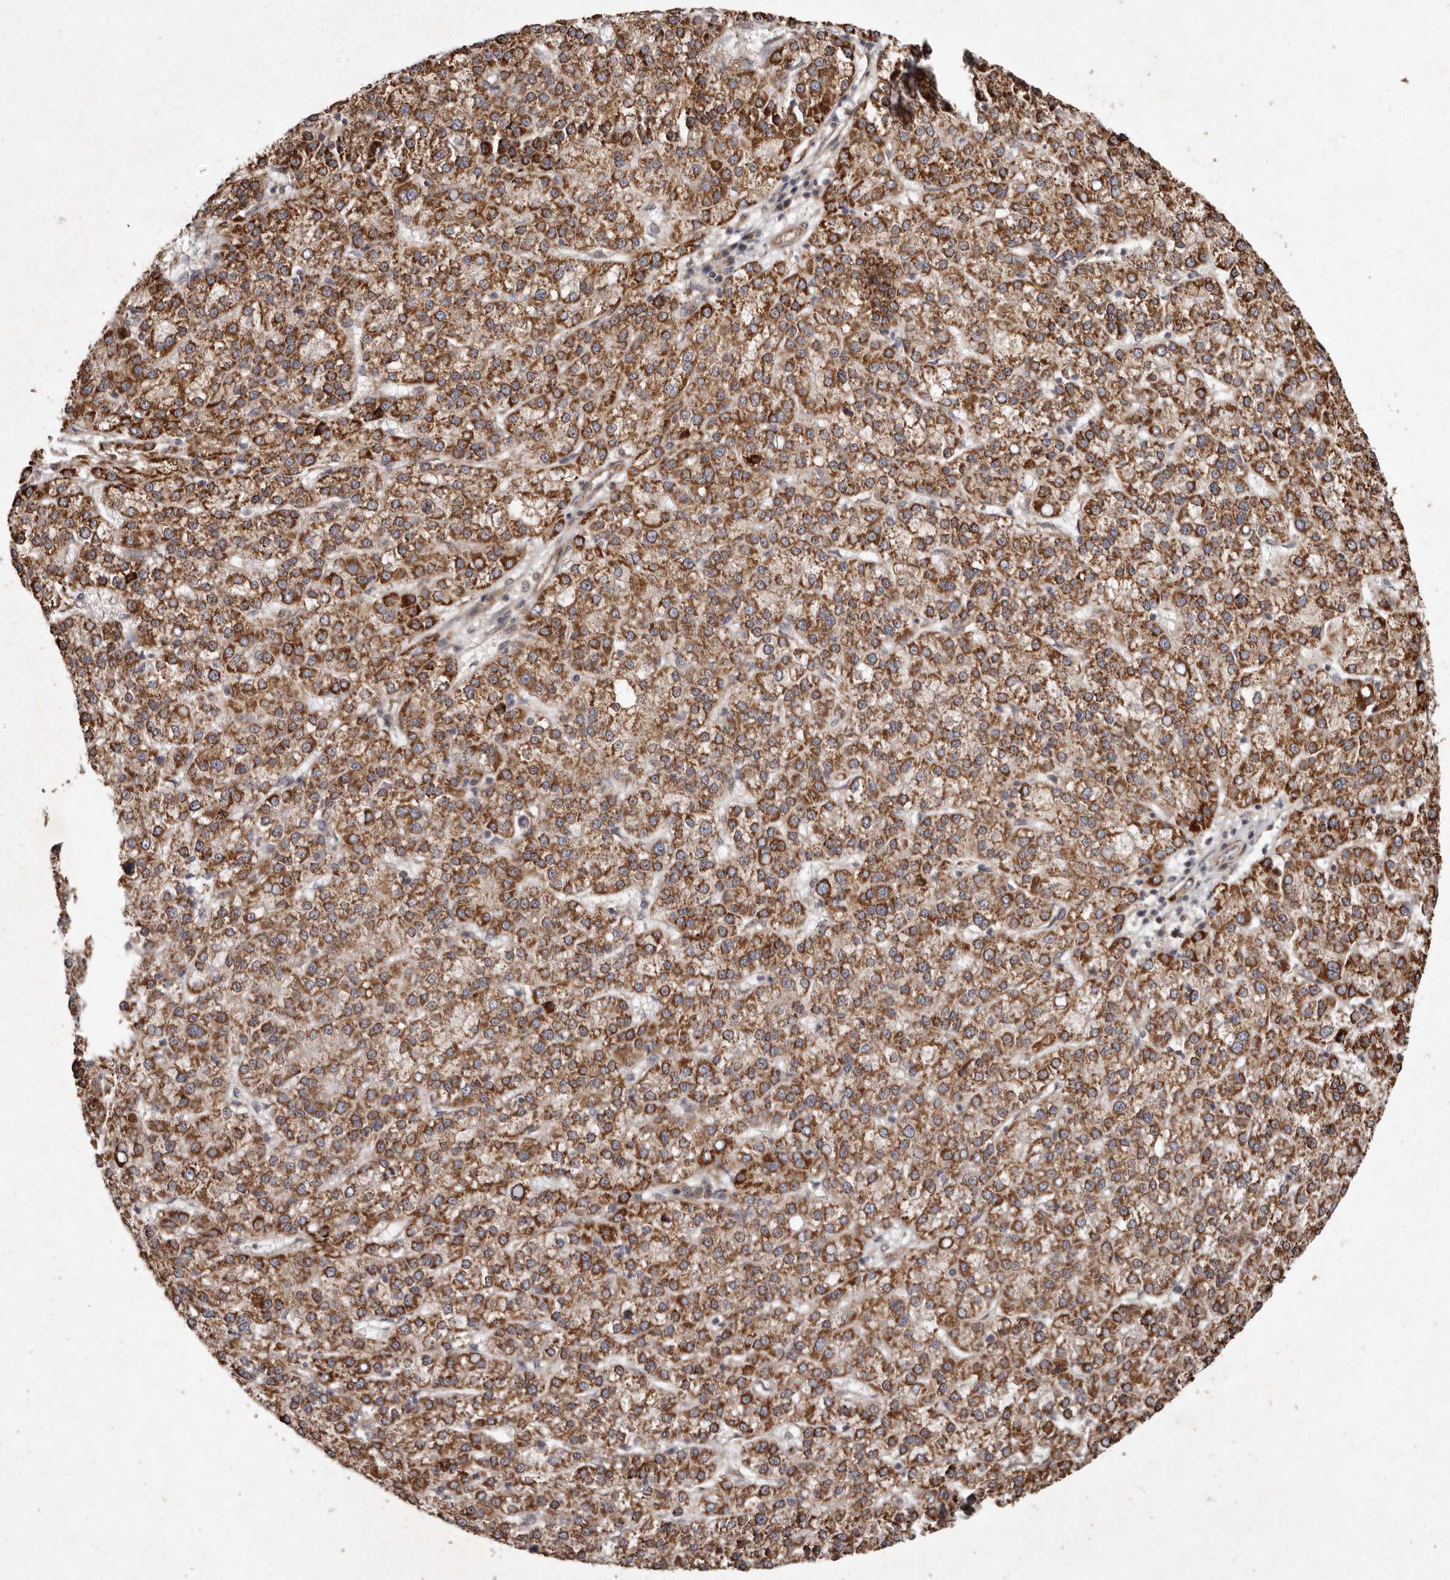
{"staining": {"intensity": "strong", "quantity": ">75%", "location": "cytoplasmic/membranous"}, "tissue": "liver cancer", "cell_type": "Tumor cells", "image_type": "cancer", "snomed": [{"axis": "morphology", "description": "Carcinoma, Hepatocellular, NOS"}, {"axis": "topography", "description": "Liver"}], "caption": "A brown stain shows strong cytoplasmic/membranous staining of a protein in liver cancer tumor cells.", "gene": "SEMA3A", "patient": {"sex": "female", "age": 58}}